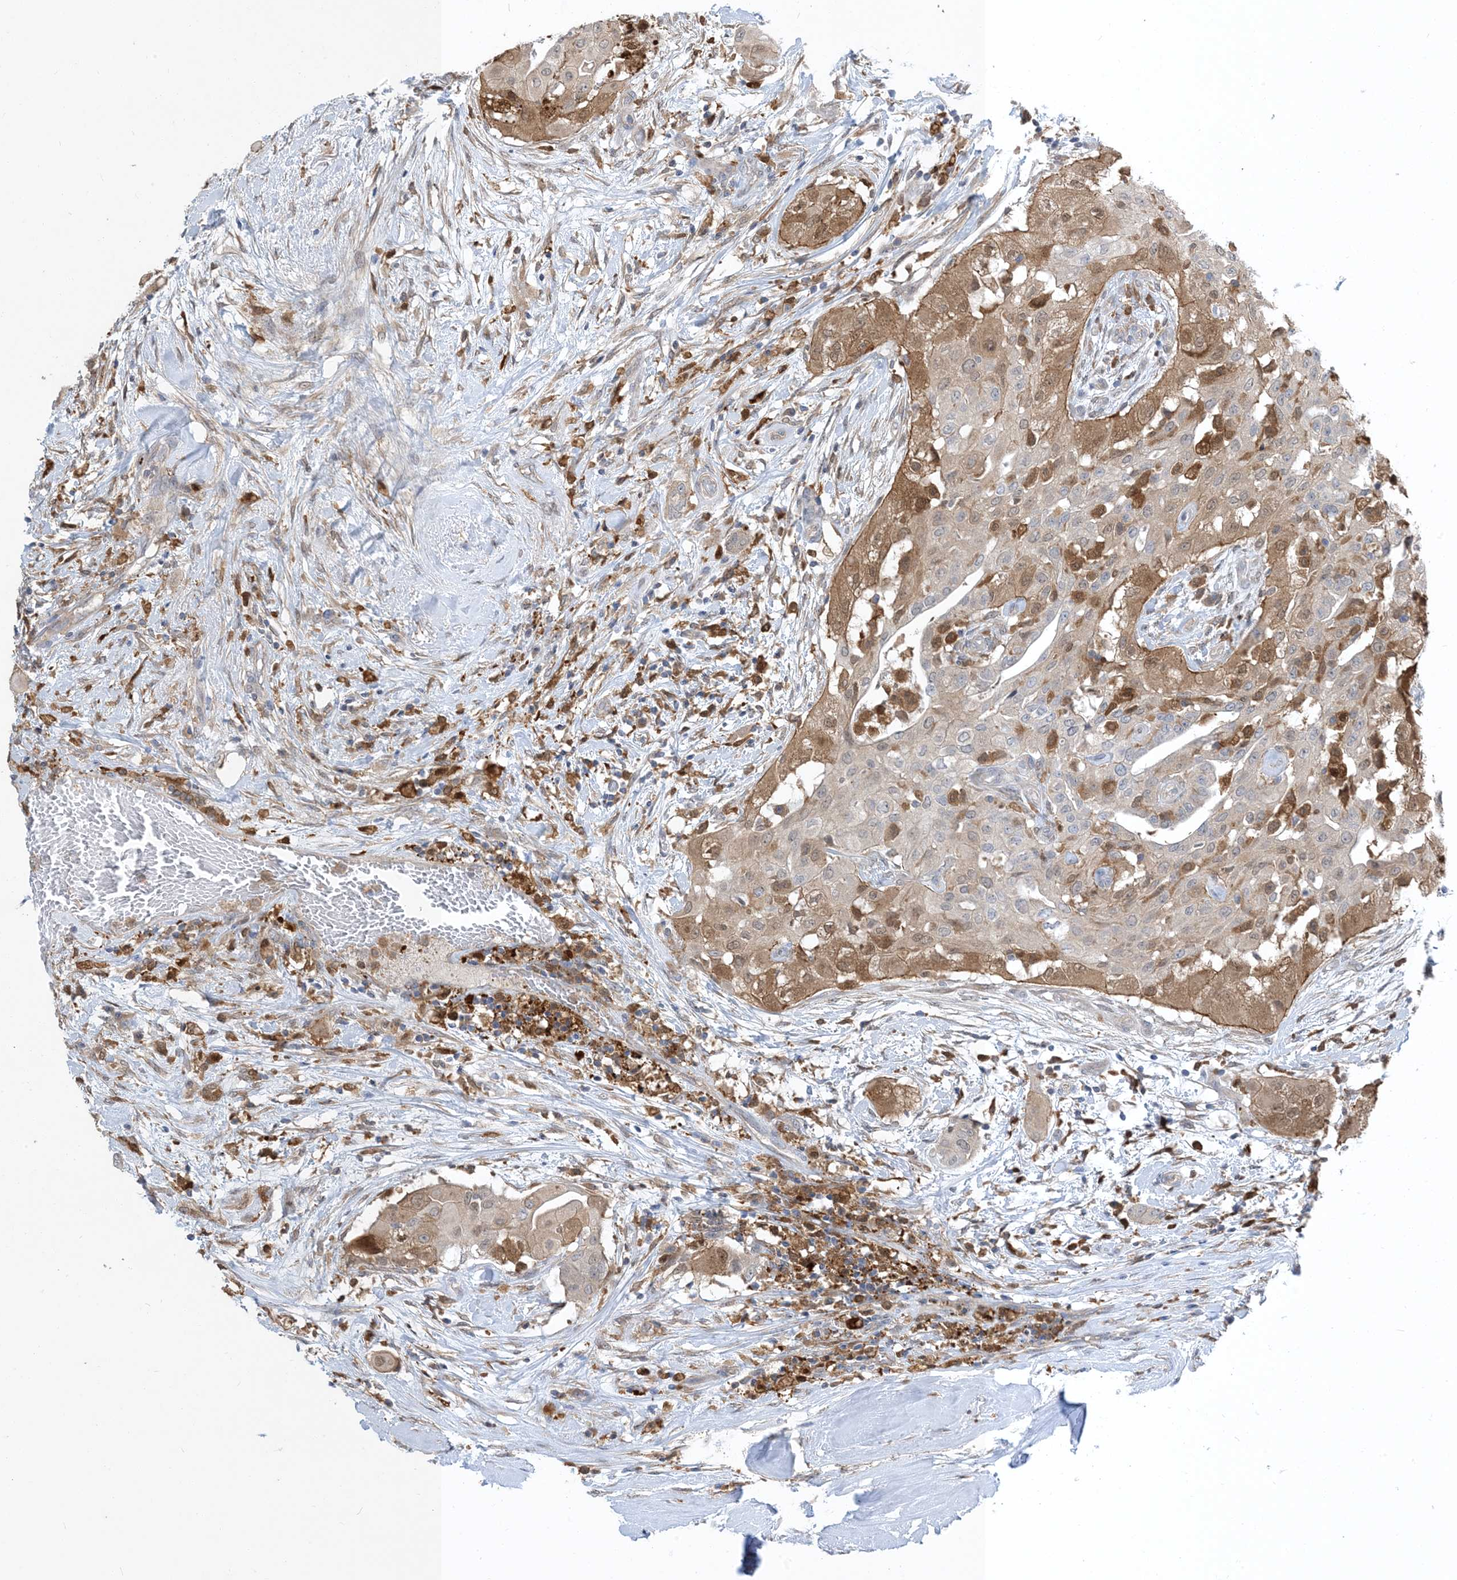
{"staining": {"intensity": "moderate", "quantity": "<25%", "location": "cytoplasmic/membranous,nuclear"}, "tissue": "thyroid cancer", "cell_type": "Tumor cells", "image_type": "cancer", "snomed": [{"axis": "morphology", "description": "Papillary adenocarcinoma, NOS"}, {"axis": "topography", "description": "Thyroid gland"}], "caption": "Brown immunohistochemical staining in thyroid cancer displays moderate cytoplasmic/membranous and nuclear positivity in approximately <25% of tumor cells.", "gene": "NAGK", "patient": {"sex": "female", "age": 59}}